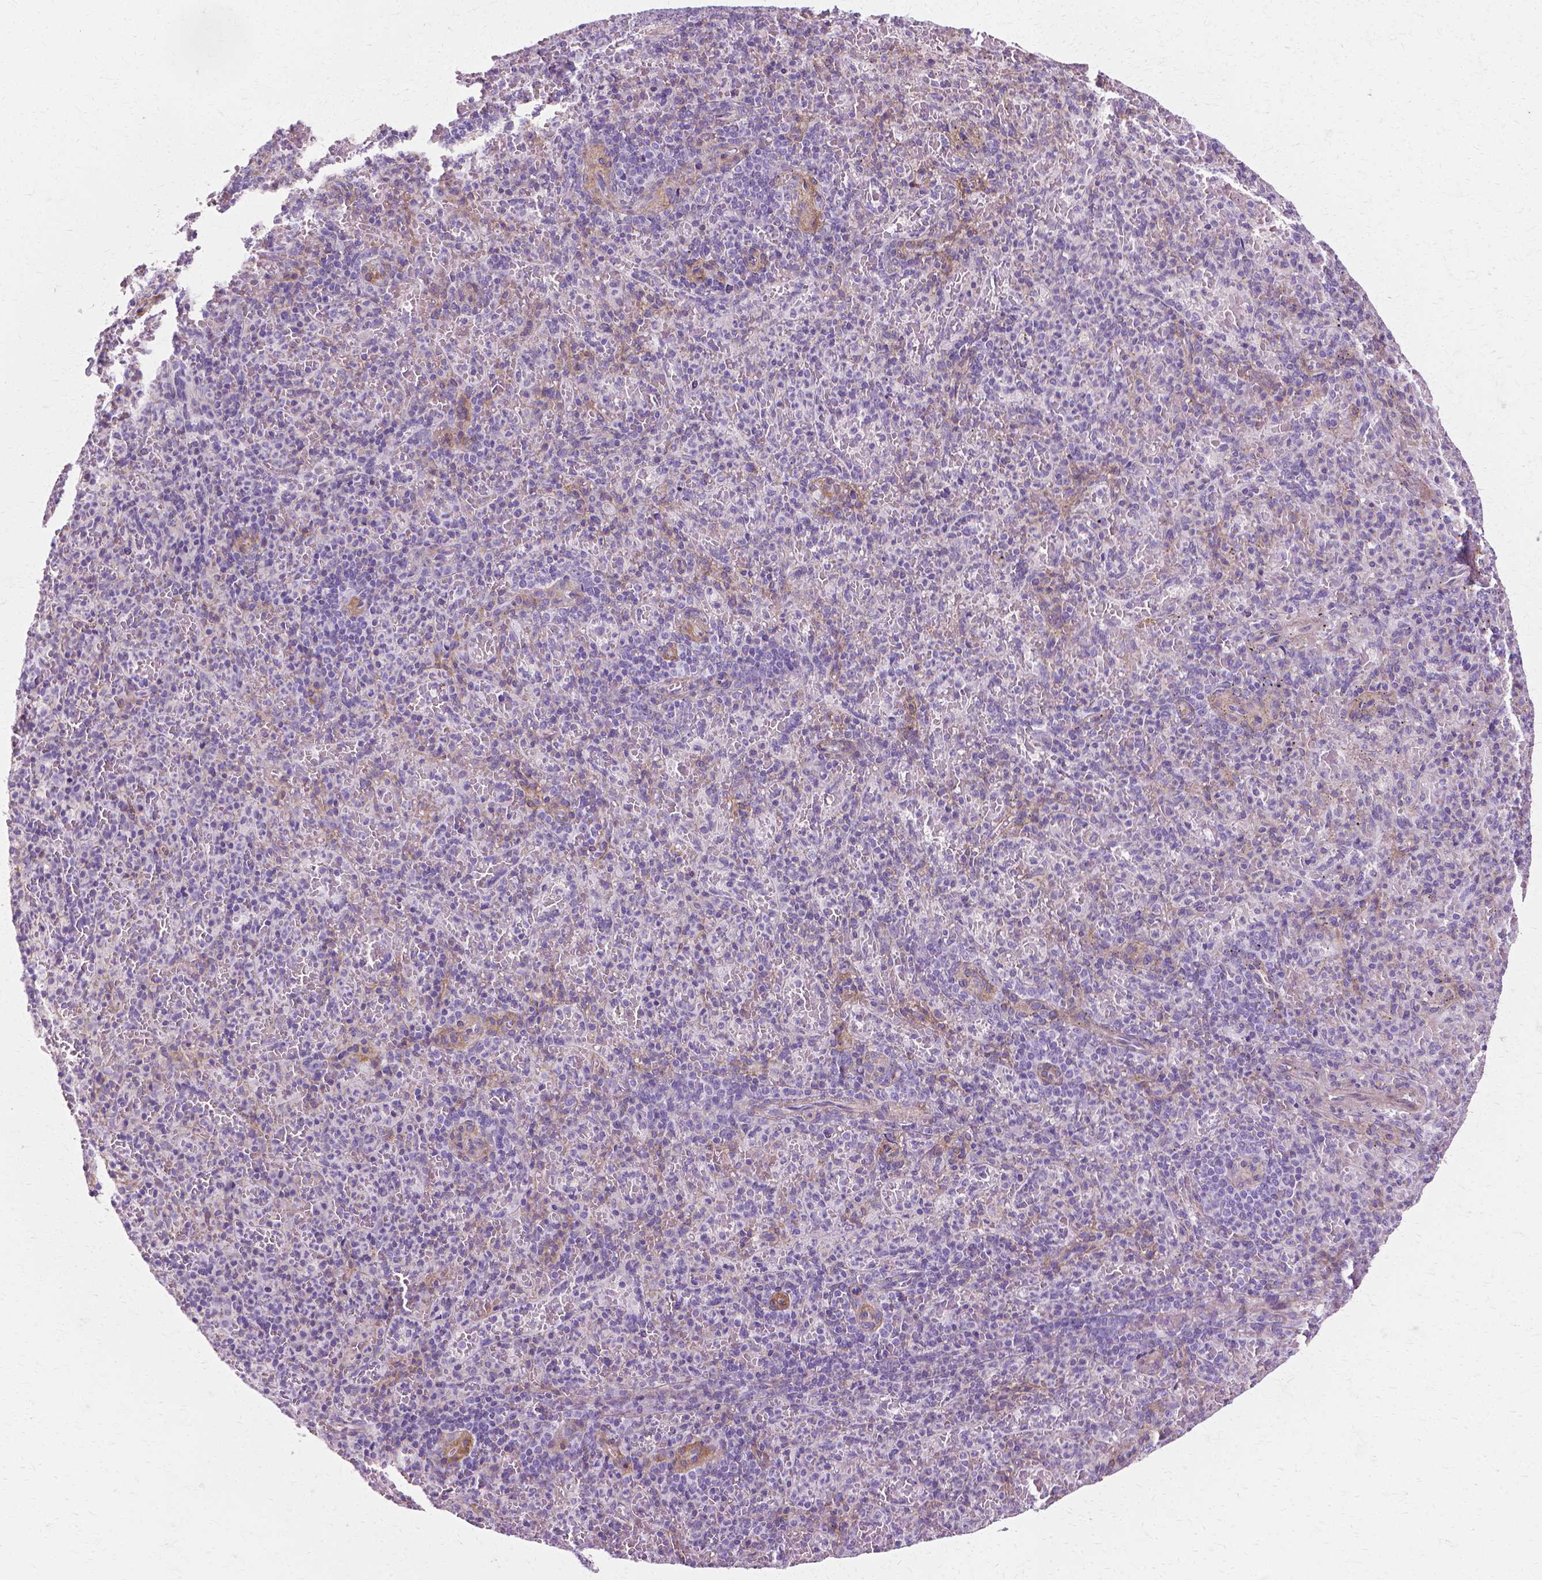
{"staining": {"intensity": "negative", "quantity": "none", "location": "none"}, "tissue": "spleen", "cell_type": "Cells in red pulp", "image_type": "normal", "snomed": [{"axis": "morphology", "description": "Normal tissue, NOS"}, {"axis": "topography", "description": "Spleen"}], "caption": "This is a histopathology image of IHC staining of benign spleen, which shows no expression in cells in red pulp. The staining is performed using DAB brown chromogen with nuclei counter-stained in using hematoxylin.", "gene": "CFAP157", "patient": {"sex": "female", "age": 74}}